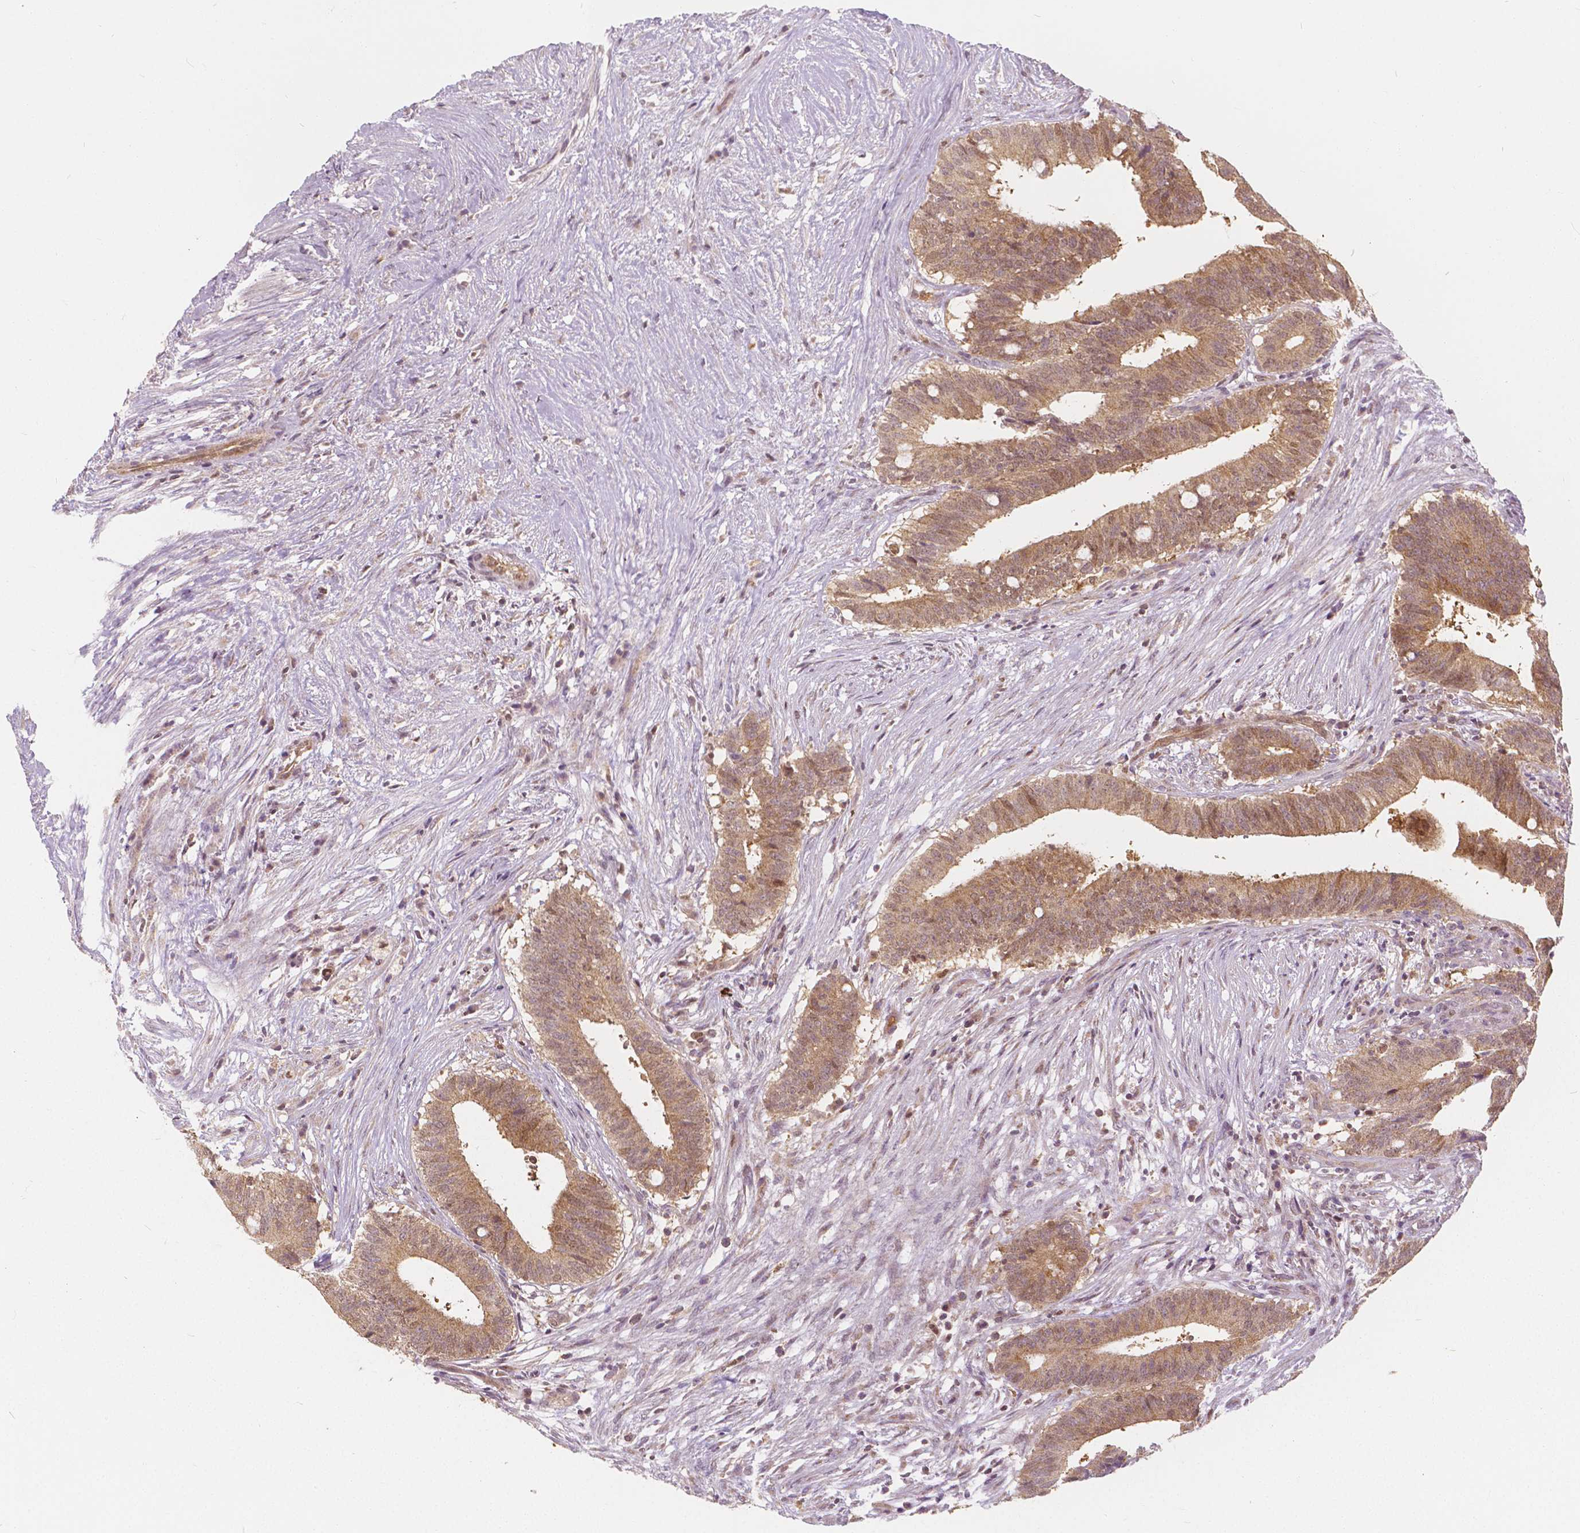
{"staining": {"intensity": "moderate", "quantity": ">75%", "location": "cytoplasmic/membranous,nuclear"}, "tissue": "colorectal cancer", "cell_type": "Tumor cells", "image_type": "cancer", "snomed": [{"axis": "morphology", "description": "Adenocarcinoma, NOS"}, {"axis": "topography", "description": "Colon"}], "caption": "This is a micrograph of IHC staining of colorectal cancer, which shows moderate expression in the cytoplasmic/membranous and nuclear of tumor cells.", "gene": "NAPRT", "patient": {"sex": "female", "age": 43}}